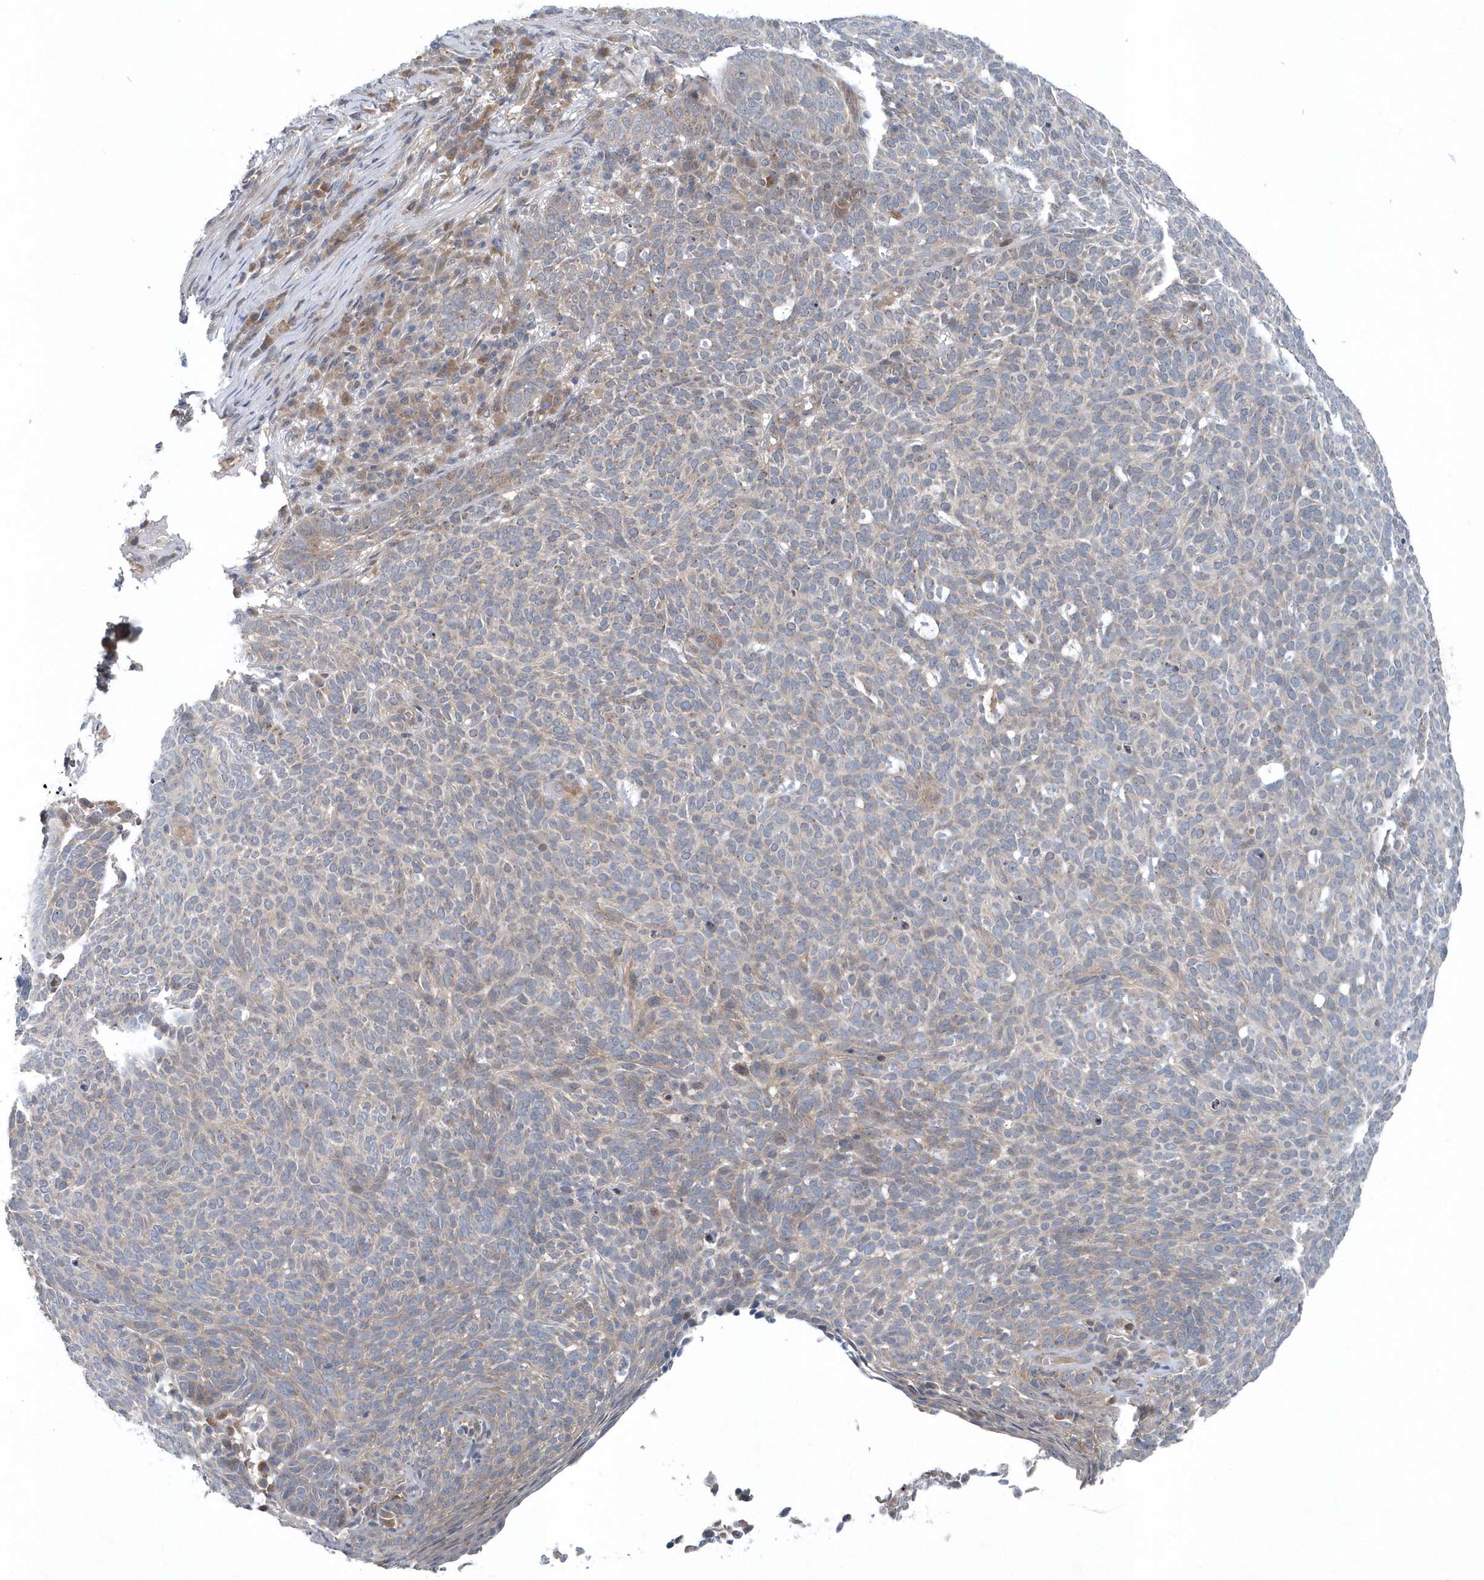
{"staining": {"intensity": "weak", "quantity": "<25%", "location": "cytoplasmic/membranous"}, "tissue": "skin cancer", "cell_type": "Tumor cells", "image_type": "cancer", "snomed": [{"axis": "morphology", "description": "Squamous cell carcinoma, NOS"}, {"axis": "topography", "description": "Skin"}], "caption": "This micrograph is of skin cancer stained with immunohistochemistry (IHC) to label a protein in brown with the nuclei are counter-stained blue. There is no expression in tumor cells.", "gene": "MCC", "patient": {"sex": "female", "age": 90}}